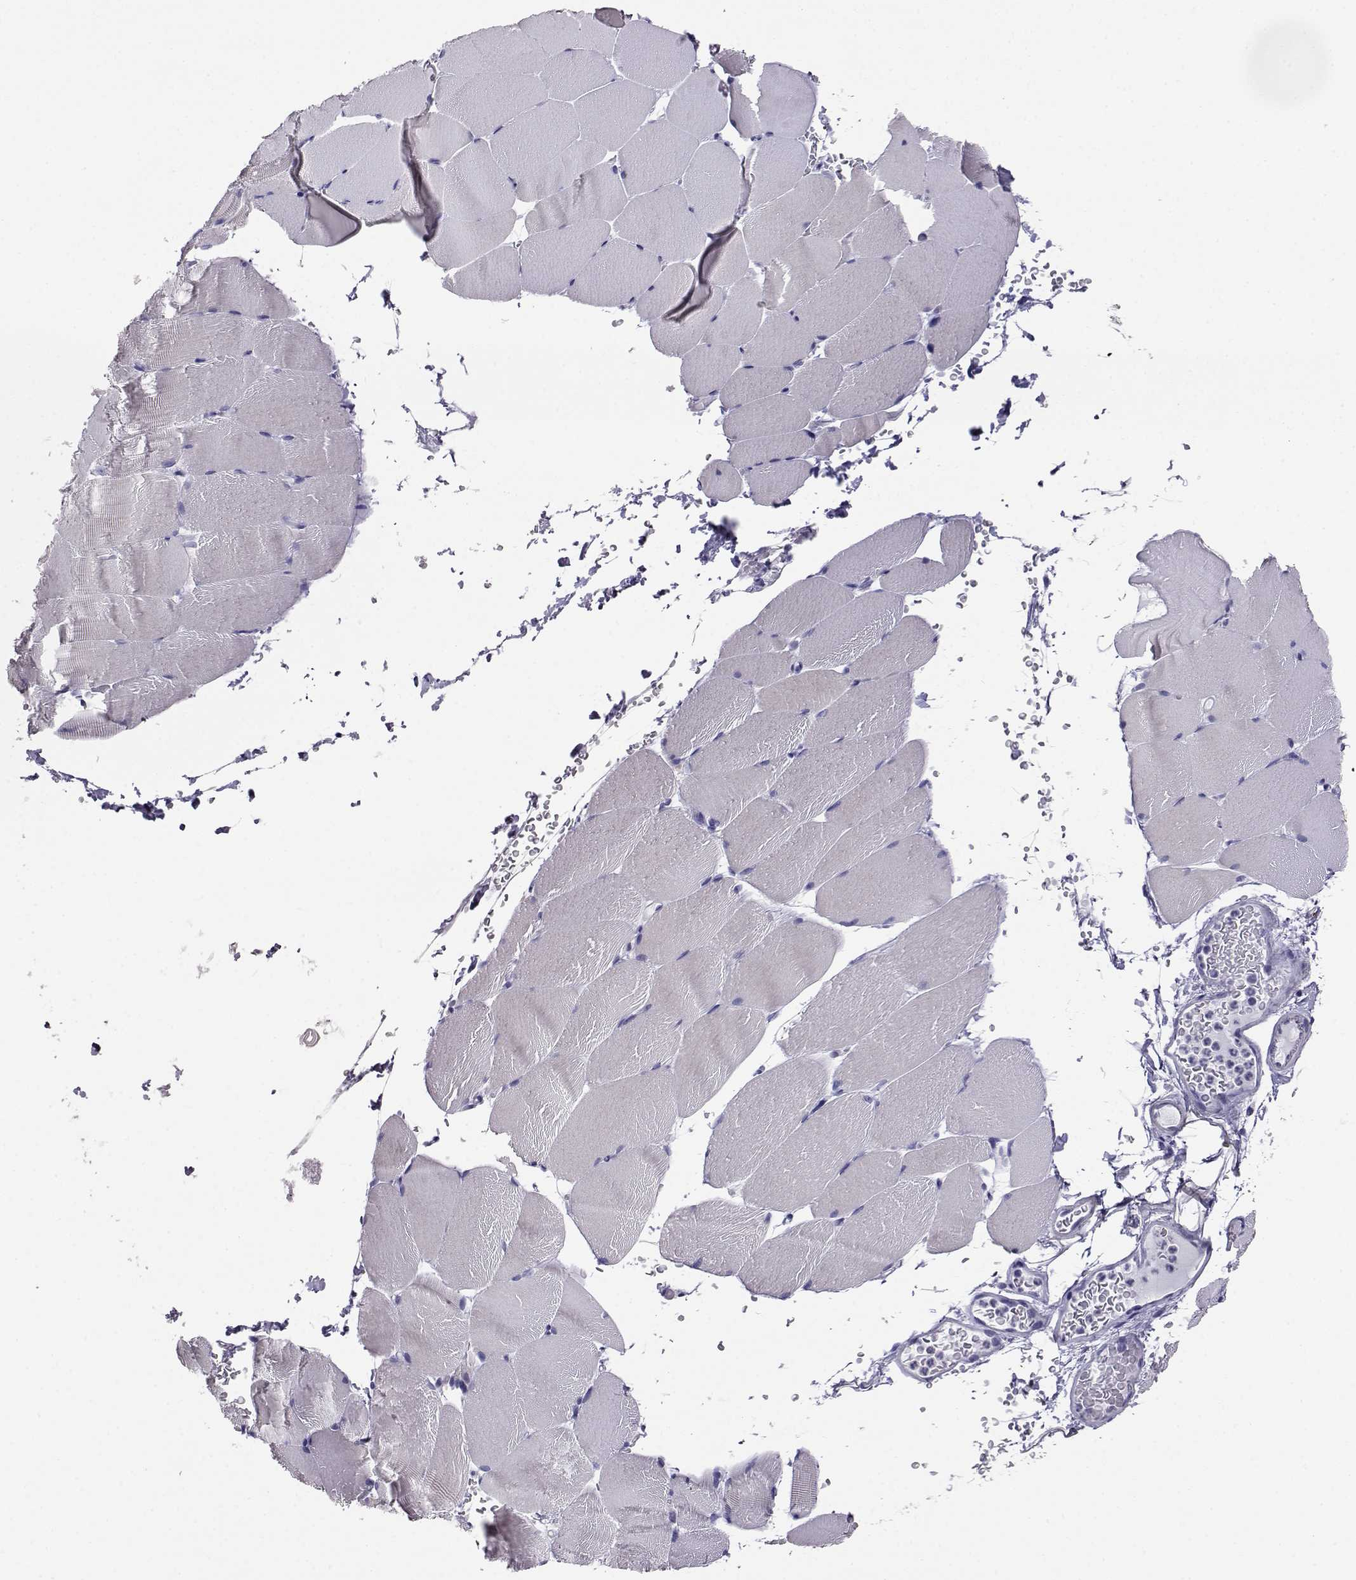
{"staining": {"intensity": "negative", "quantity": "none", "location": "none"}, "tissue": "skeletal muscle", "cell_type": "Myocytes", "image_type": "normal", "snomed": [{"axis": "morphology", "description": "Normal tissue, NOS"}, {"axis": "topography", "description": "Skeletal muscle"}], "caption": "This is a image of immunohistochemistry staining of unremarkable skeletal muscle, which shows no positivity in myocytes.", "gene": "AKR1B1", "patient": {"sex": "female", "age": 37}}